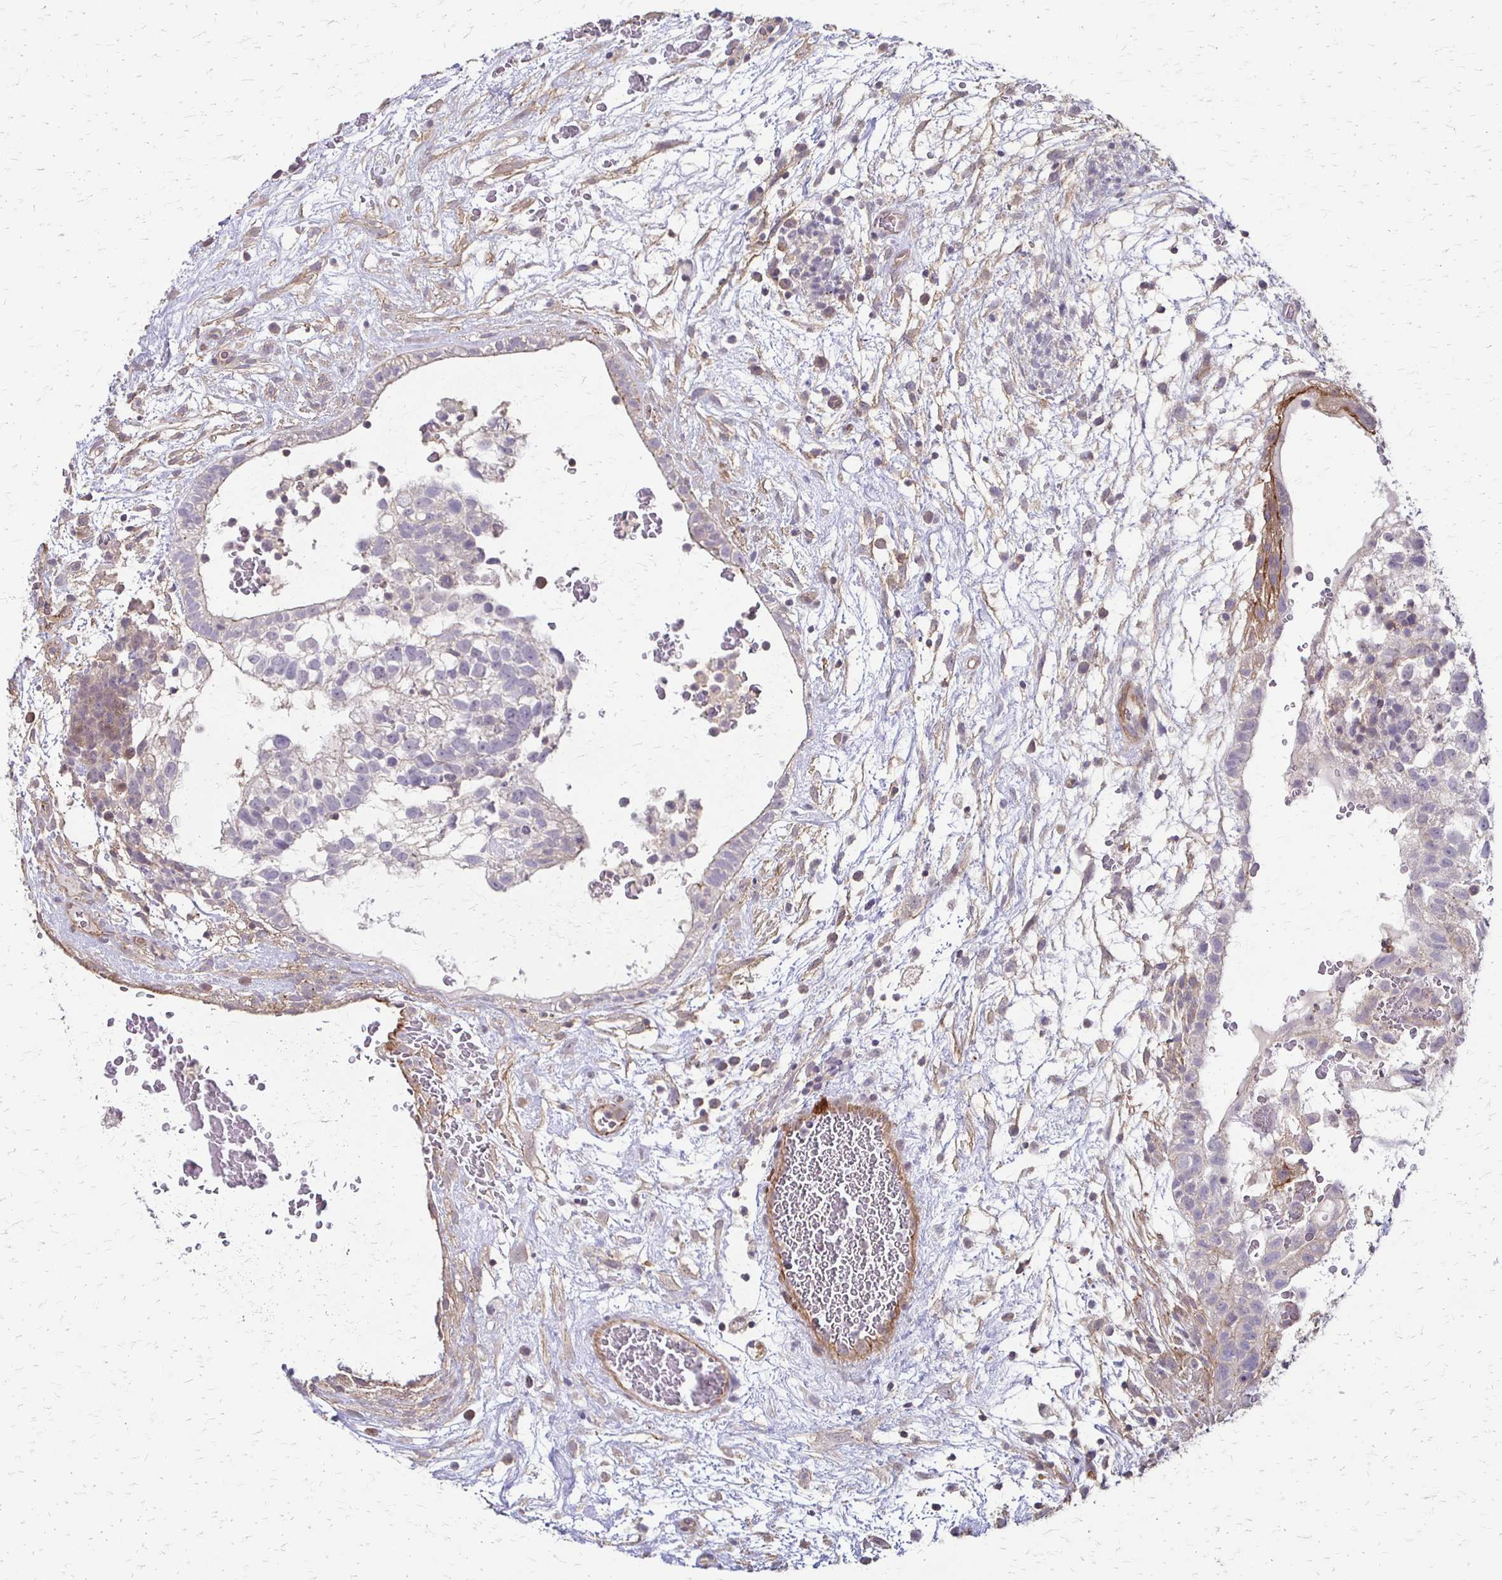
{"staining": {"intensity": "weak", "quantity": "<25%", "location": "cytoplasmic/membranous"}, "tissue": "testis cancer", "cell_type": "Tumor cells", "image_type": "cancer", "snomed": [{"axis": "morphology", "description": "Normal tissue, NOS"}, {"axis": "morphology", "description": "Carcinoma, Embryonal, NOS"}, {"axis": "topography", "description": "Testis"}], "caption": "Tumor cells show no significant protein staining in testis cancer (embryonal carcinoma).", "gene": "CFL2", "patient": {"sex": "male", "age": 32}}